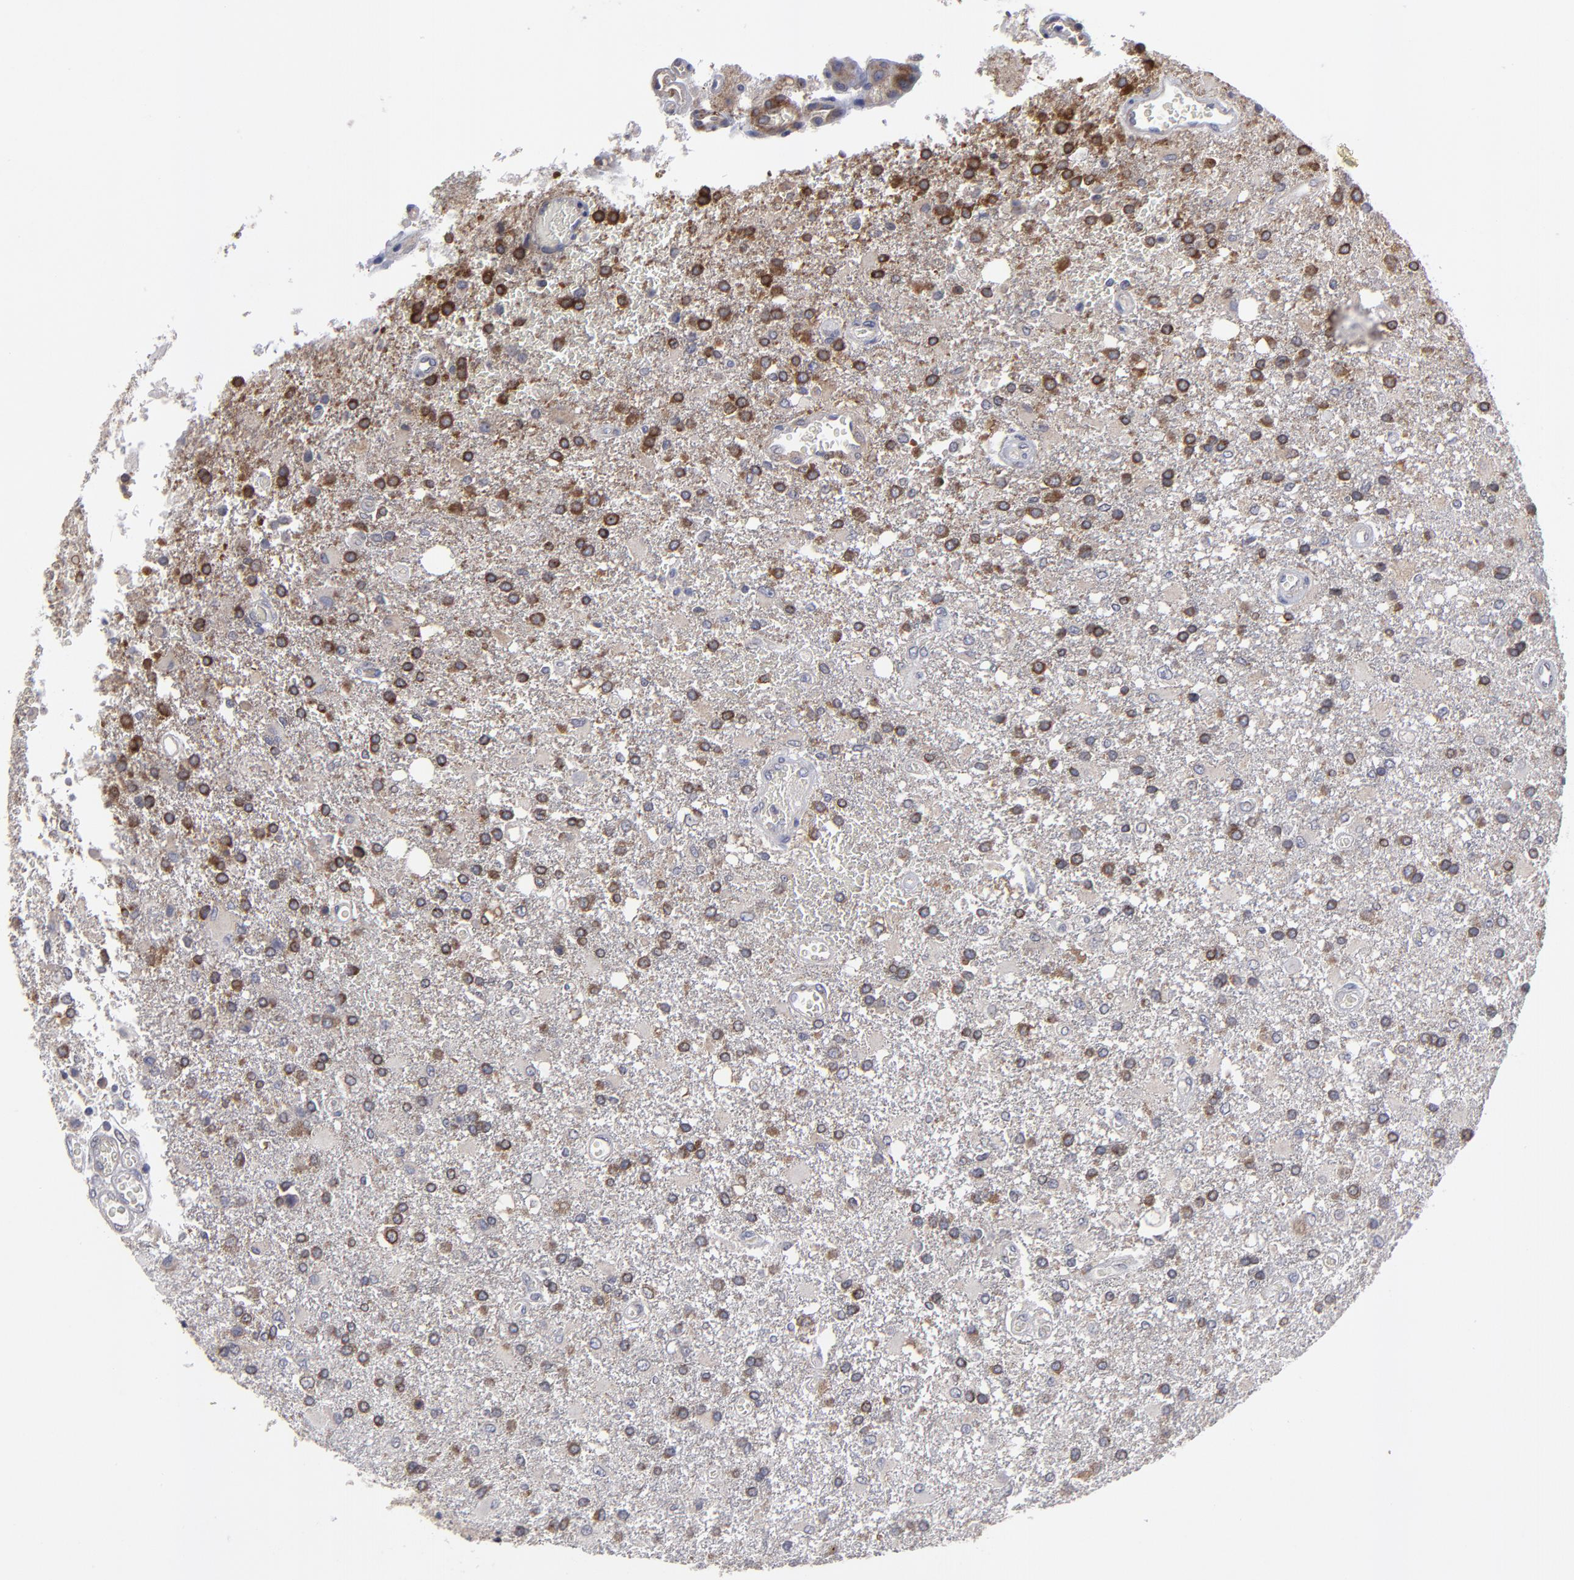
{"staining": {"intensity": "strong", "quantity": "25%-75%", "location": "cytoplasmic/membranous"}, "tissue": "glioma", "cell_type": "Tumor cells", "image_type": "cancer", "snomed": [{"axis": "morphology", "description": "Glioma, malignant, High grade"}, {"axis": "topography", "description": "Cerebral cortex"}], "caption": "The image displays staining of malignant glioma (high-grade), revealing strong cytoplasmic/membranous protein positivity (brown color) within tumor cells.", "gene": "CEP97", "patient": {"sex": "male", "age": 79}}